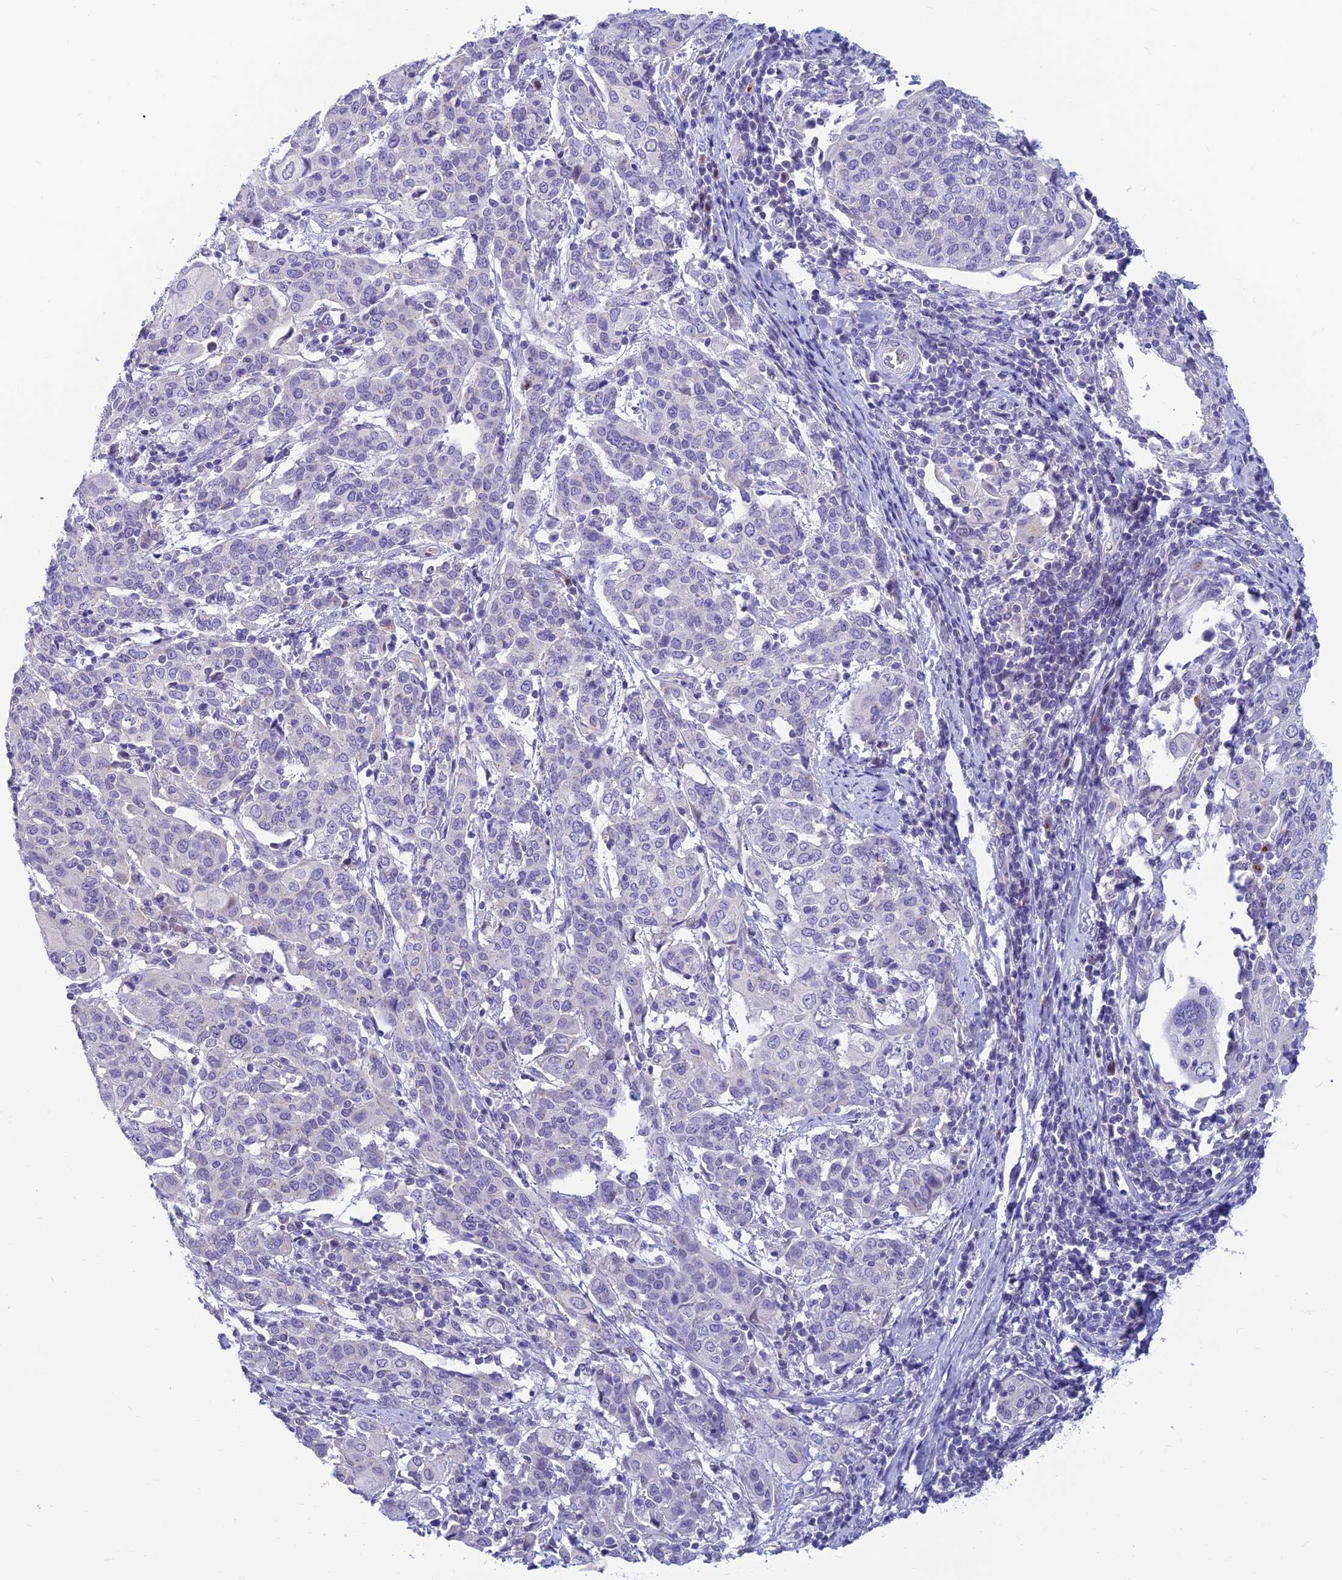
{"staining": {"intensity": "negative", "quantity": "none", "location": "none"}, "tissue": "cervical cancer", "cell_type": "Tumor cells", "image_type": "cancer", "snomed": [{"axis": "morphology", "description": "Squamous cell carcinoma, NOS"}, {"axis": "topography", "description": "Cervix"}], "caption": "Human cervical cancer stained for a protein using immunohistochemistry (IHC) demonstrates no expression in tumor cells.", "gene": "INKA1", "patient": {"sex": "female", "age": 67}}